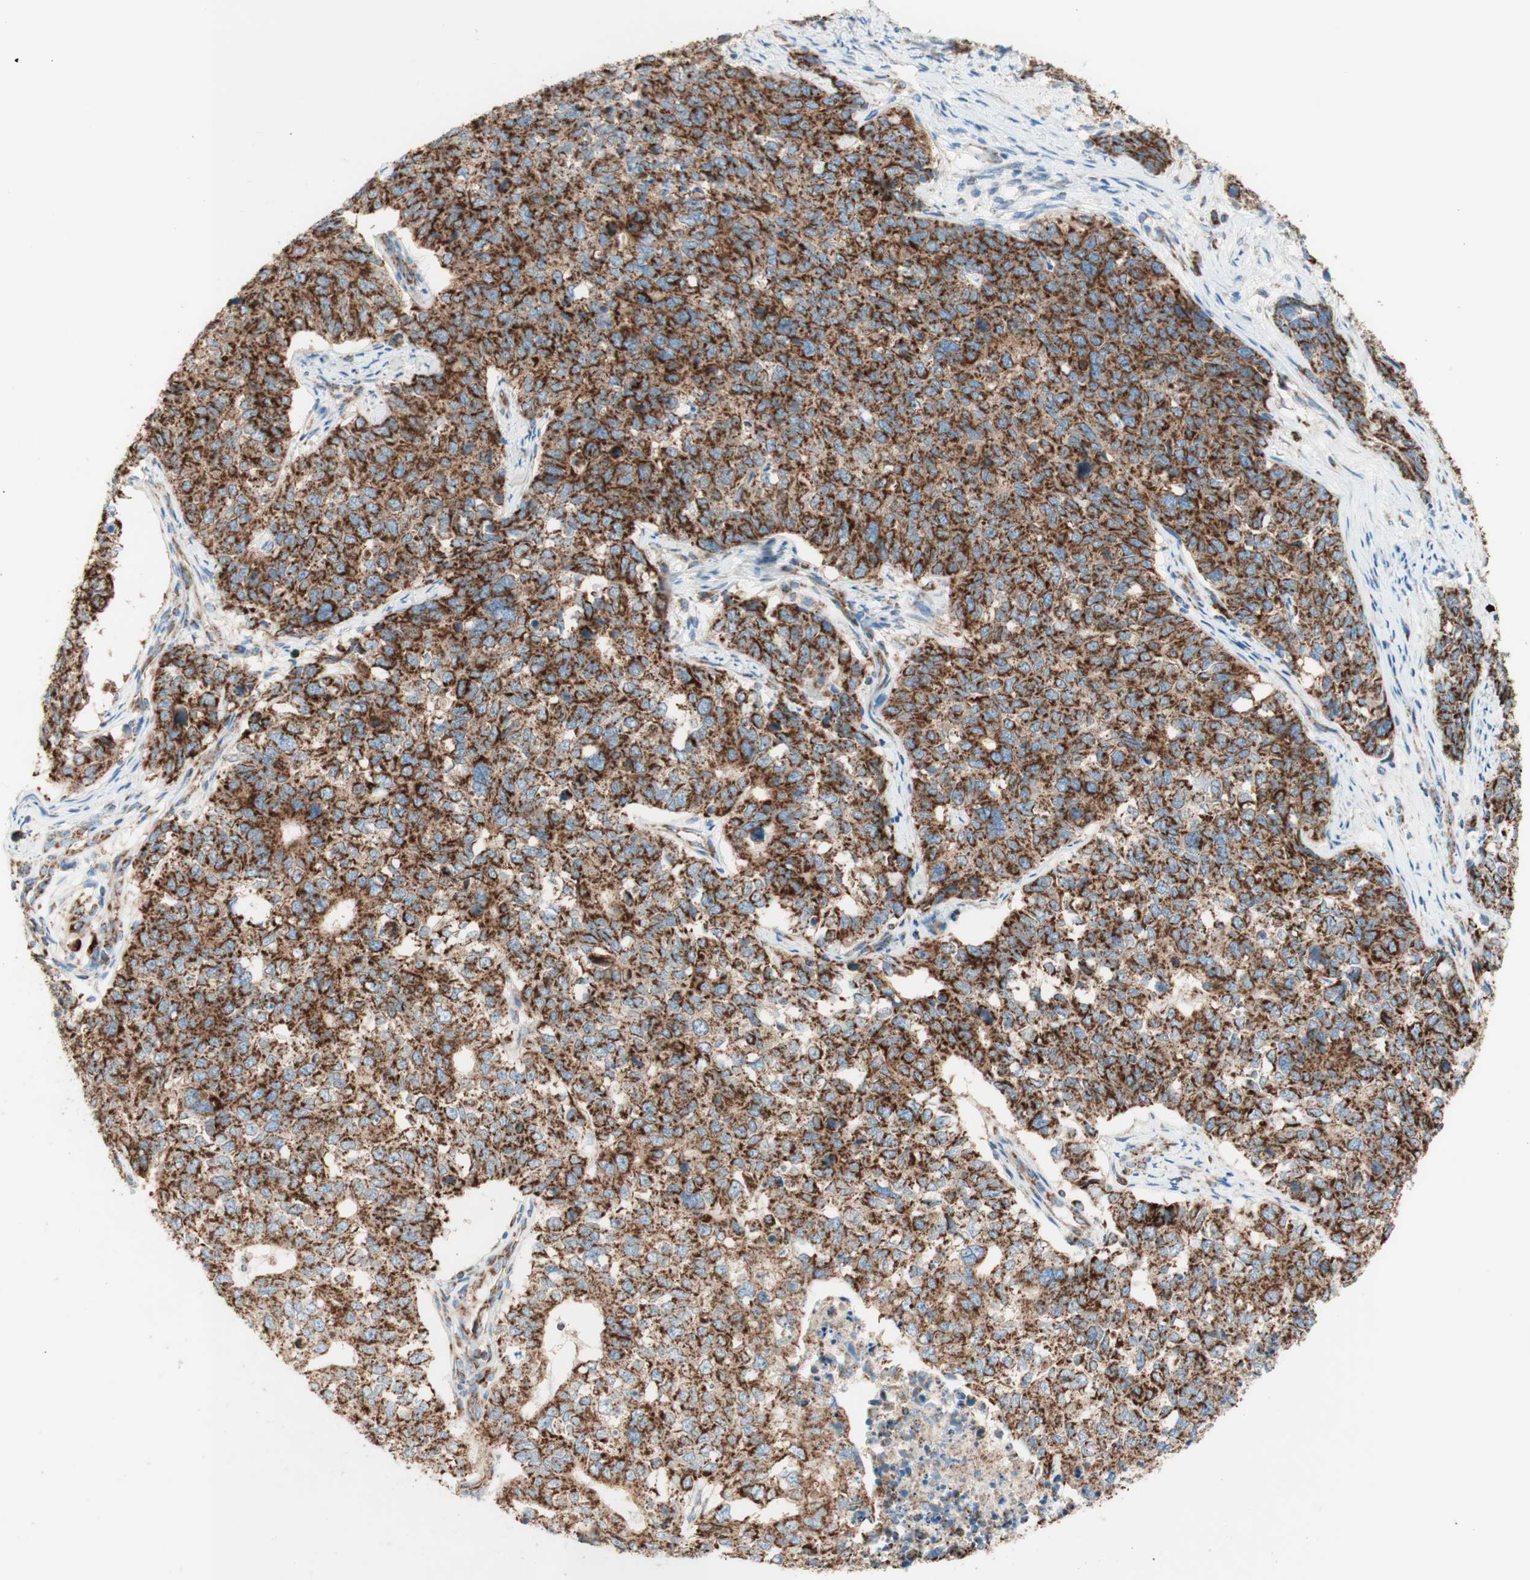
{"staining": {"intensity": "strong", "quantity": ">75%", "location": "cytoplasmic/membranous"}, "tissue": "cervical cancer", "cell_type": "Tumor cells", "image_type": "cancer", "snomed": [{"axis": "morphology", "description": "Squamous cell carcinoma, NOS"}, {"axis": "topography", "description": "Cervix"}], "caption": "Cervical squamous cell carcinoma stained with a brown dye shows strong cytoplasmic/membranous positive expression in approximately >75% of tumor cells.", "gene": "TOMM20", "patient": {"sex": "female", "age": 63}}